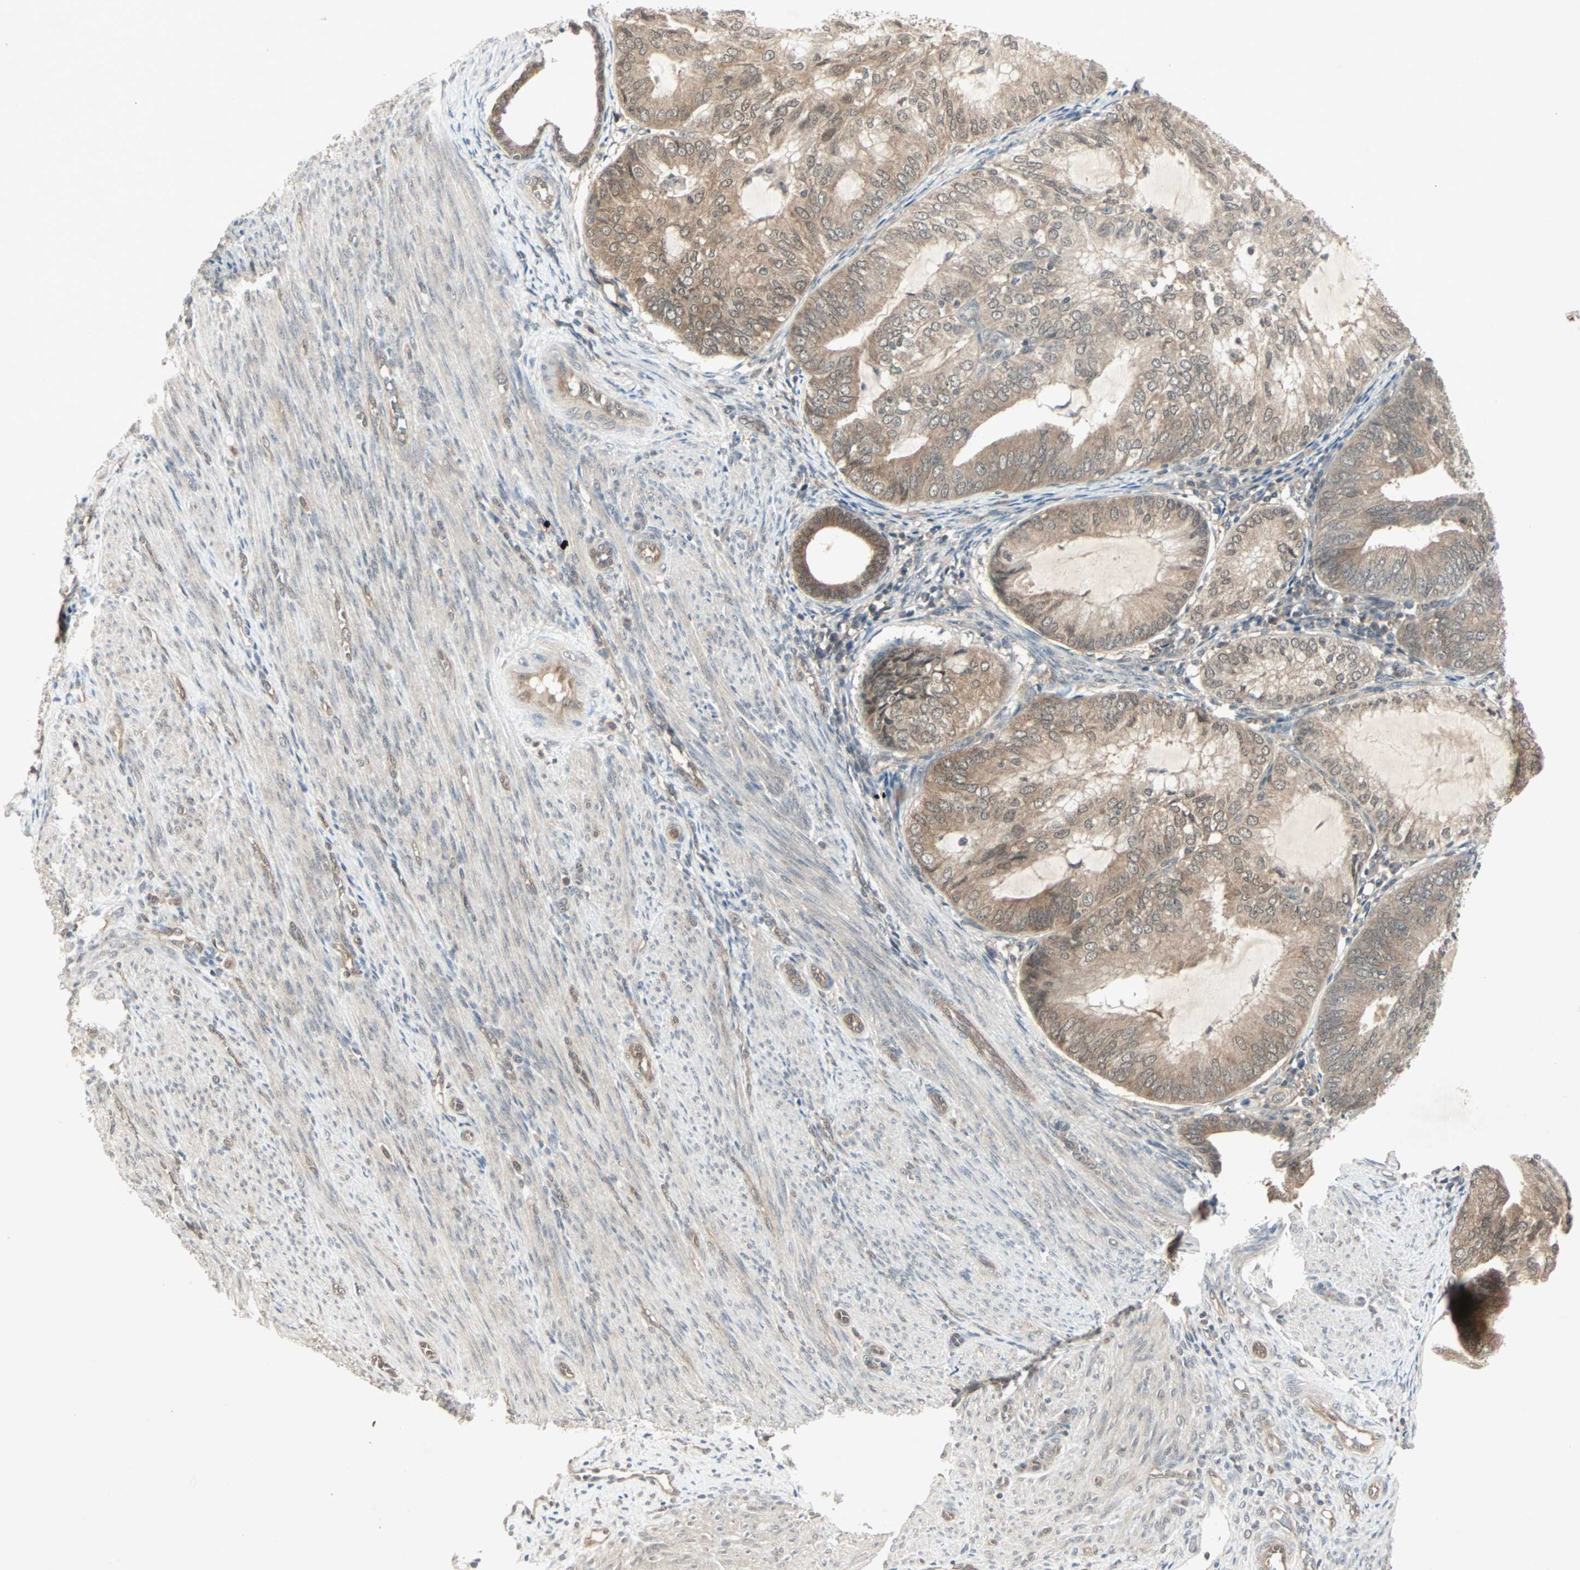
{"staining": {"intensity": "weak", "quantity": ">75%", "location": "cytoplasmic/membranous"}, "tissue": "endometrial cancer", "cell_type": "Tumor cells", "image_type": "cancer", "snomed": [{"axis": "morphology", "description": "Adenocarcinoma, NOS"}, {"axis": "topography", "description": "Endometrium"}], "caption": "A brown stain shows weak cytoplasmic/membranous positivity of a protein in human adenocarcinoma (endometrial) tumor cells. (Stains: DAB (3,3'-diaminobenzidine) in brown, nuclei in blue, Microscopy: brightfield microscopy at high magnification).", "gene": "PTPA", "patient": {"sex": "female", "age": 81}}